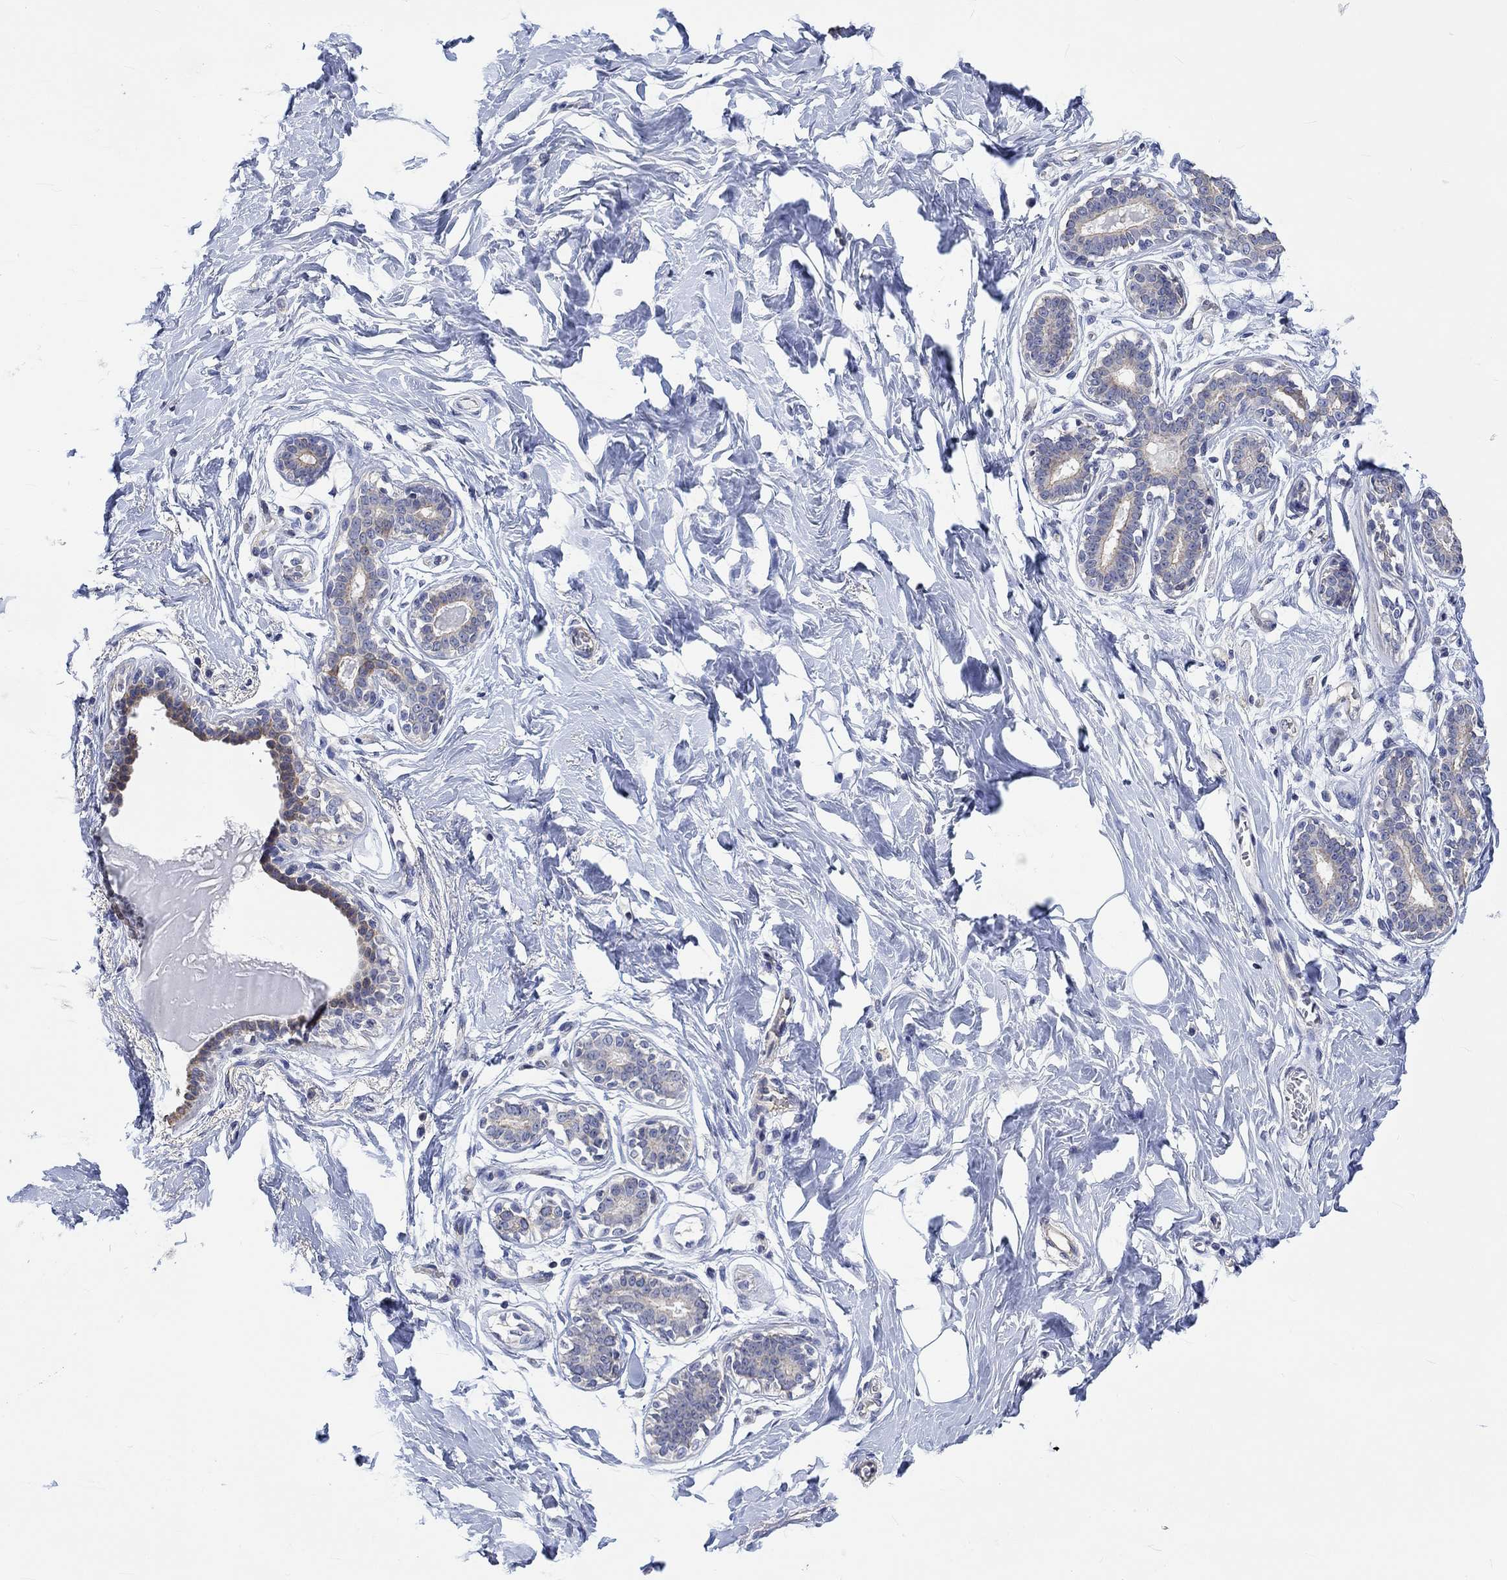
{"staining": {"intensity": "negative", "quantity": "none", "location": "none"}, "tissue": "breast", "cell_type": "Adipocytes", "image_type": "normal", "snomed": [{"axis": "morphology", "description": "Normal tissue, NOS"}, {"axis": "morphology", "description": "Lobular carcinoma, in situ"}, {"axis": "topography", "description": "Breast"}], "caption": "Immunohistochemistry (IHC) of normal breast exhibits no positivity in adipocytes. The staining is performed using DAB brown chromogen with nuclei counter-stained in using hematoxylin.", "gene": "AGRP", "patient": {"sex": "female", "age": 35}}